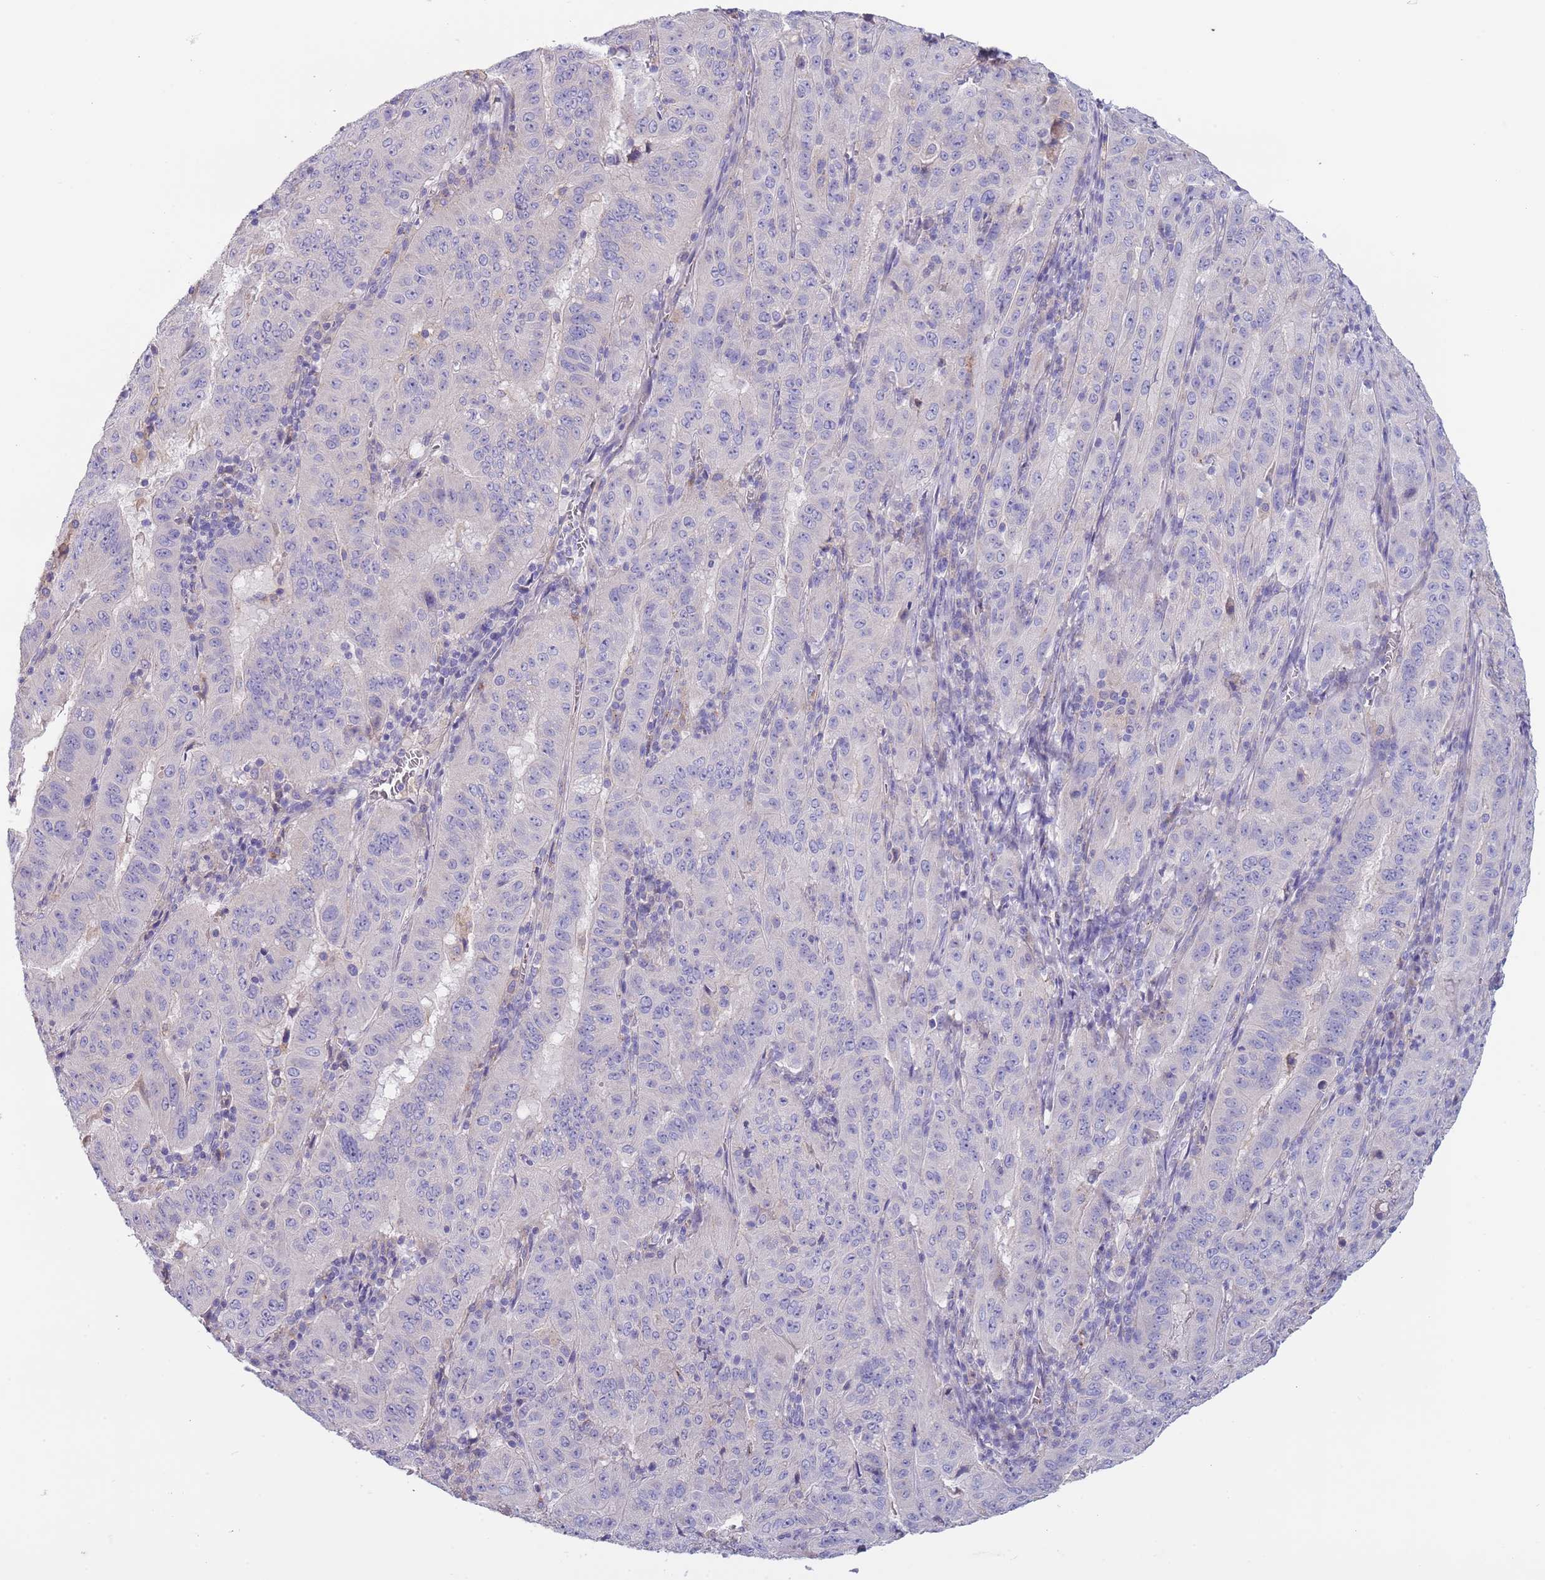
{"staining": {"intensity": "negative", "quantity": "none", "location": "none"}, "tissue": "pancreatic cancer", "cell_type": "Tumor cells", "image_type": "cancer", "snomed": [{"axis": "morphology", "description": "Adenocarcinoma, NOS"}, {"axis": "topography", "description": "Pancreas"}], "caption": "Image shows no significant protein positivity in tumor cells of pancreatic cancer (adenocarcinoma).", "gene": "MAN1C1", "patient": {"sex": "male", "age": 63}}